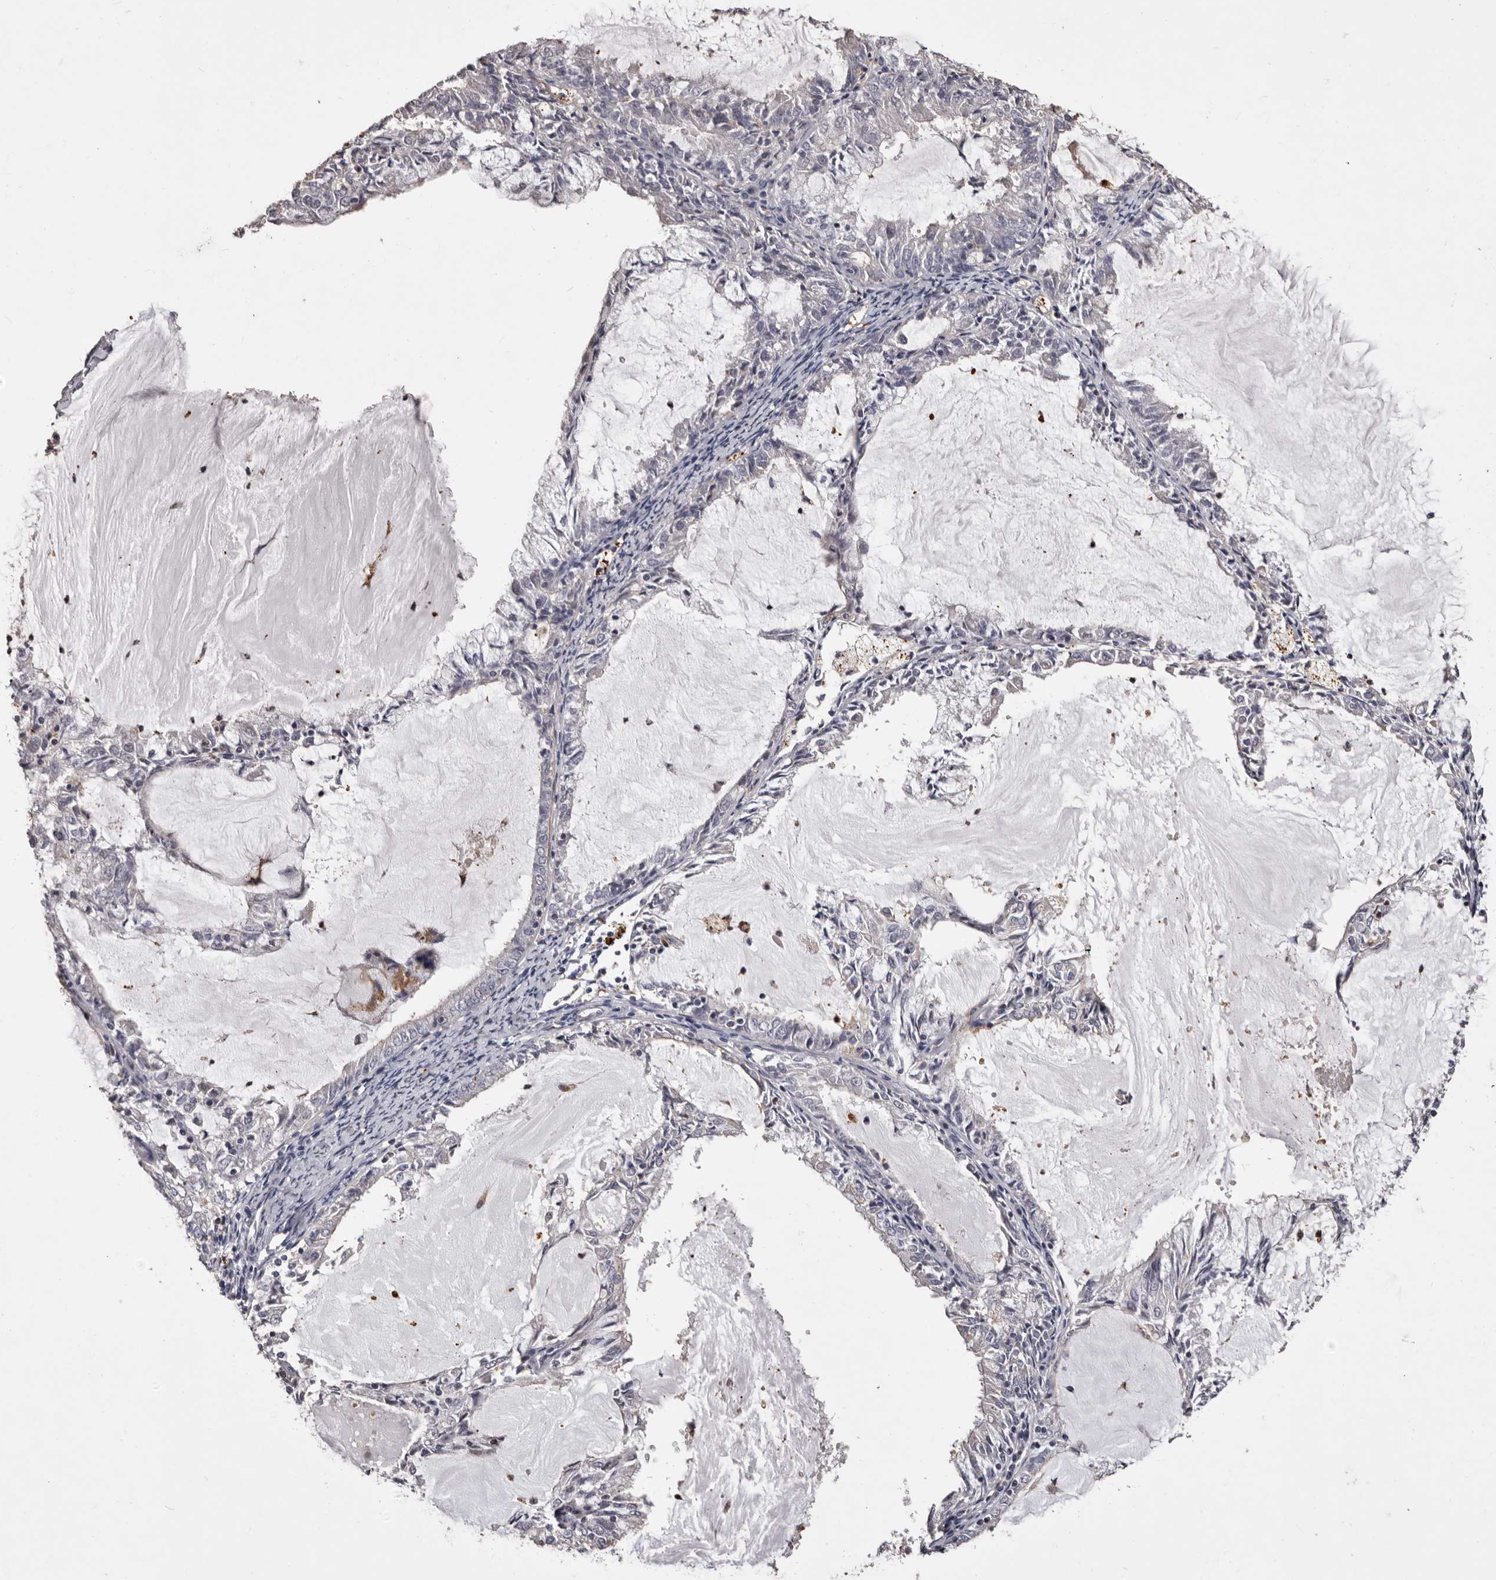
{"staining": {"intensity": "negative", "quantity": "none", "location": "none"}, "tissue": "endometrial cancer", "cell_type": "Tumor cells", "image_type": "cancer", "snomed": [{"axis": "morphology", "description": "Adenocarcinoma, NOS"}, {"axis": "topography", "description": "Endometrium"}], "caption": "This is a photomicrograph of immunohistochemistry staining of endometrial adenocarcinoma, which shows no staining in tumor cells. The staining is performed using DAB brown chromogen with nuclei counter-stained in using hematoxylin.", "gene": "SLC10A4", "patient": {"sex": "female", "age": 57}}